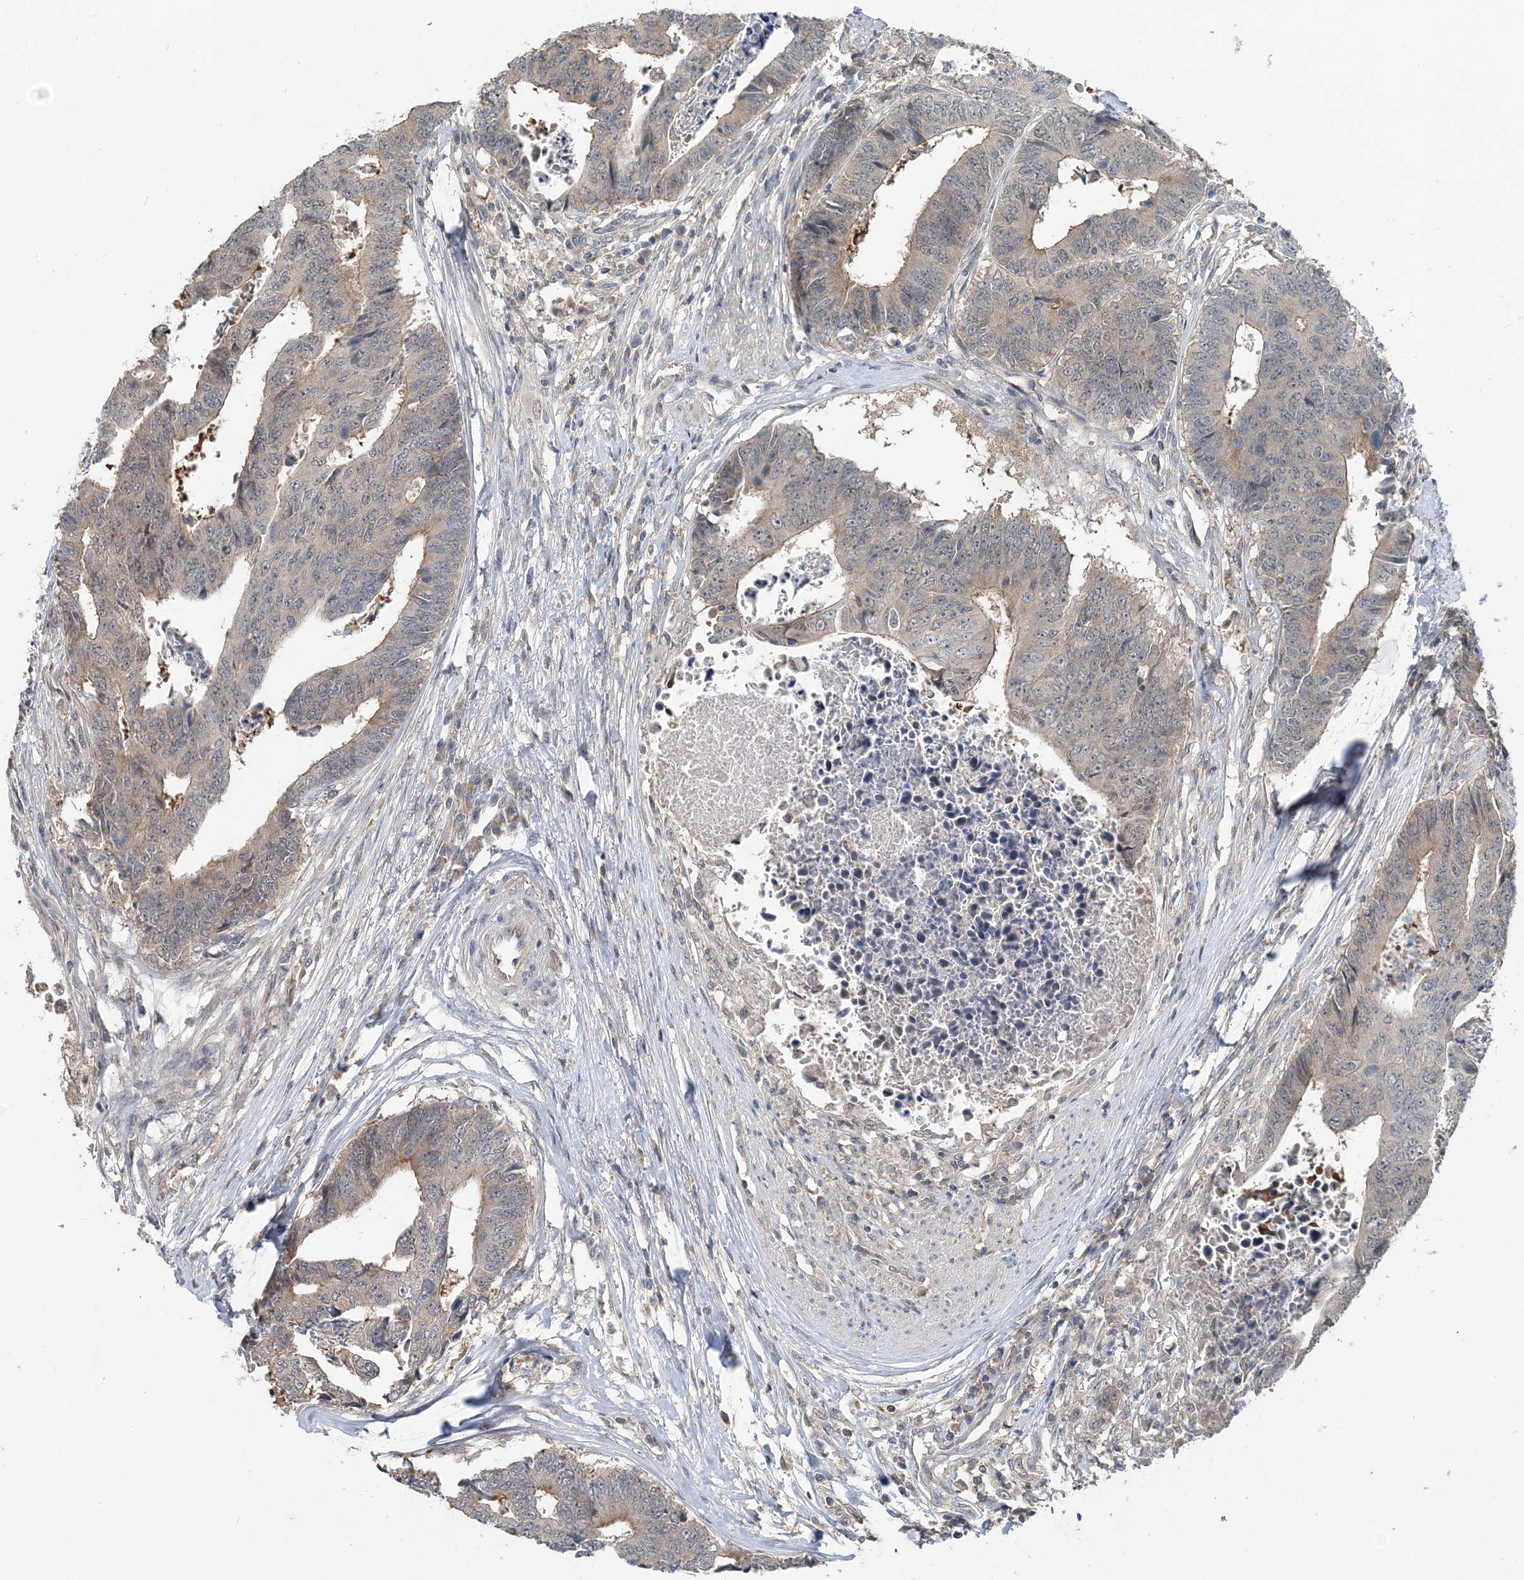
{"staining": {"intensity": "weak", "quantity": "25%-75%", "location": "cytoplasmic/membranous"}, "tissue": "colorectal cancer", "cell_type": "Tumor cells", "image_type": "cancer", "snomed": [{"axis": "morphology", "description": "Adenocarcinoma, NOS"}, {"axis": "topography", "description": "Rectum"}], "caption": "Human colorectal adenocarcinoma stained with a protein marker exhibits weak staining in tumor cells.", "gene": "RNF25", "patient": {"sex": "male", "age": 84}}